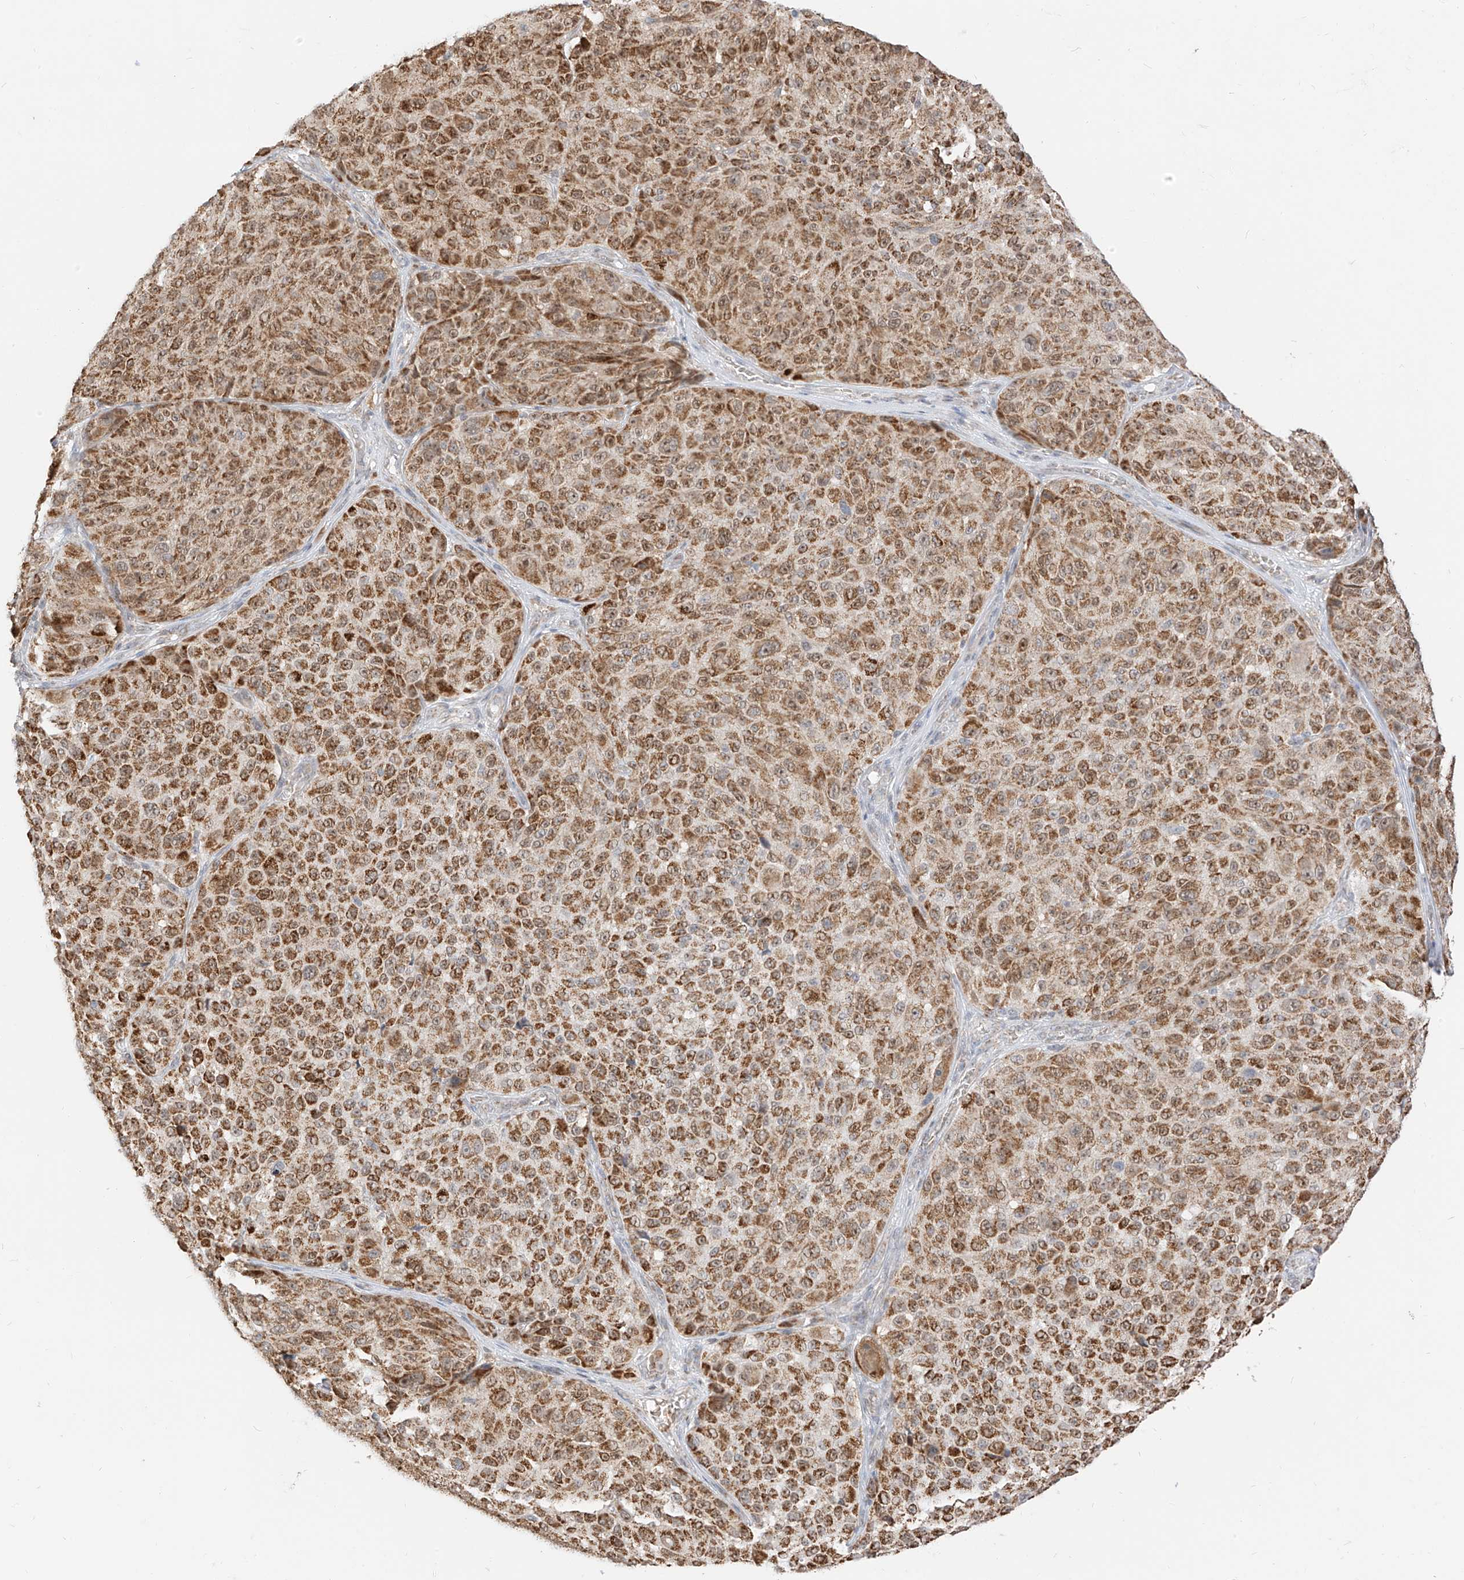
{"staining": {"intensity": "strong", "quantity": ">75%", "location": "cytoplasmic/membranous,nuclear"}, "tissue": "melanoma", "cell_type": "Tumor cells", "image_type": "cancer", "snomed": [{"axis": "morphology", "description": "Malignant melanoma, NOS"}, {"axis": "topography", "description": "Skin"}], "caption": "Tumor cells demonstrate high levels of strong cytoplasmic/membranous and nuclear positivity in approximately >75% of cells in melanoma. (Stains: DAB in brown, nuclei in blue, Microscopy: brightfield microscopy at high magnification).", "gene": "MTUS2", "patient": {"sex": "male", "age": 83}}